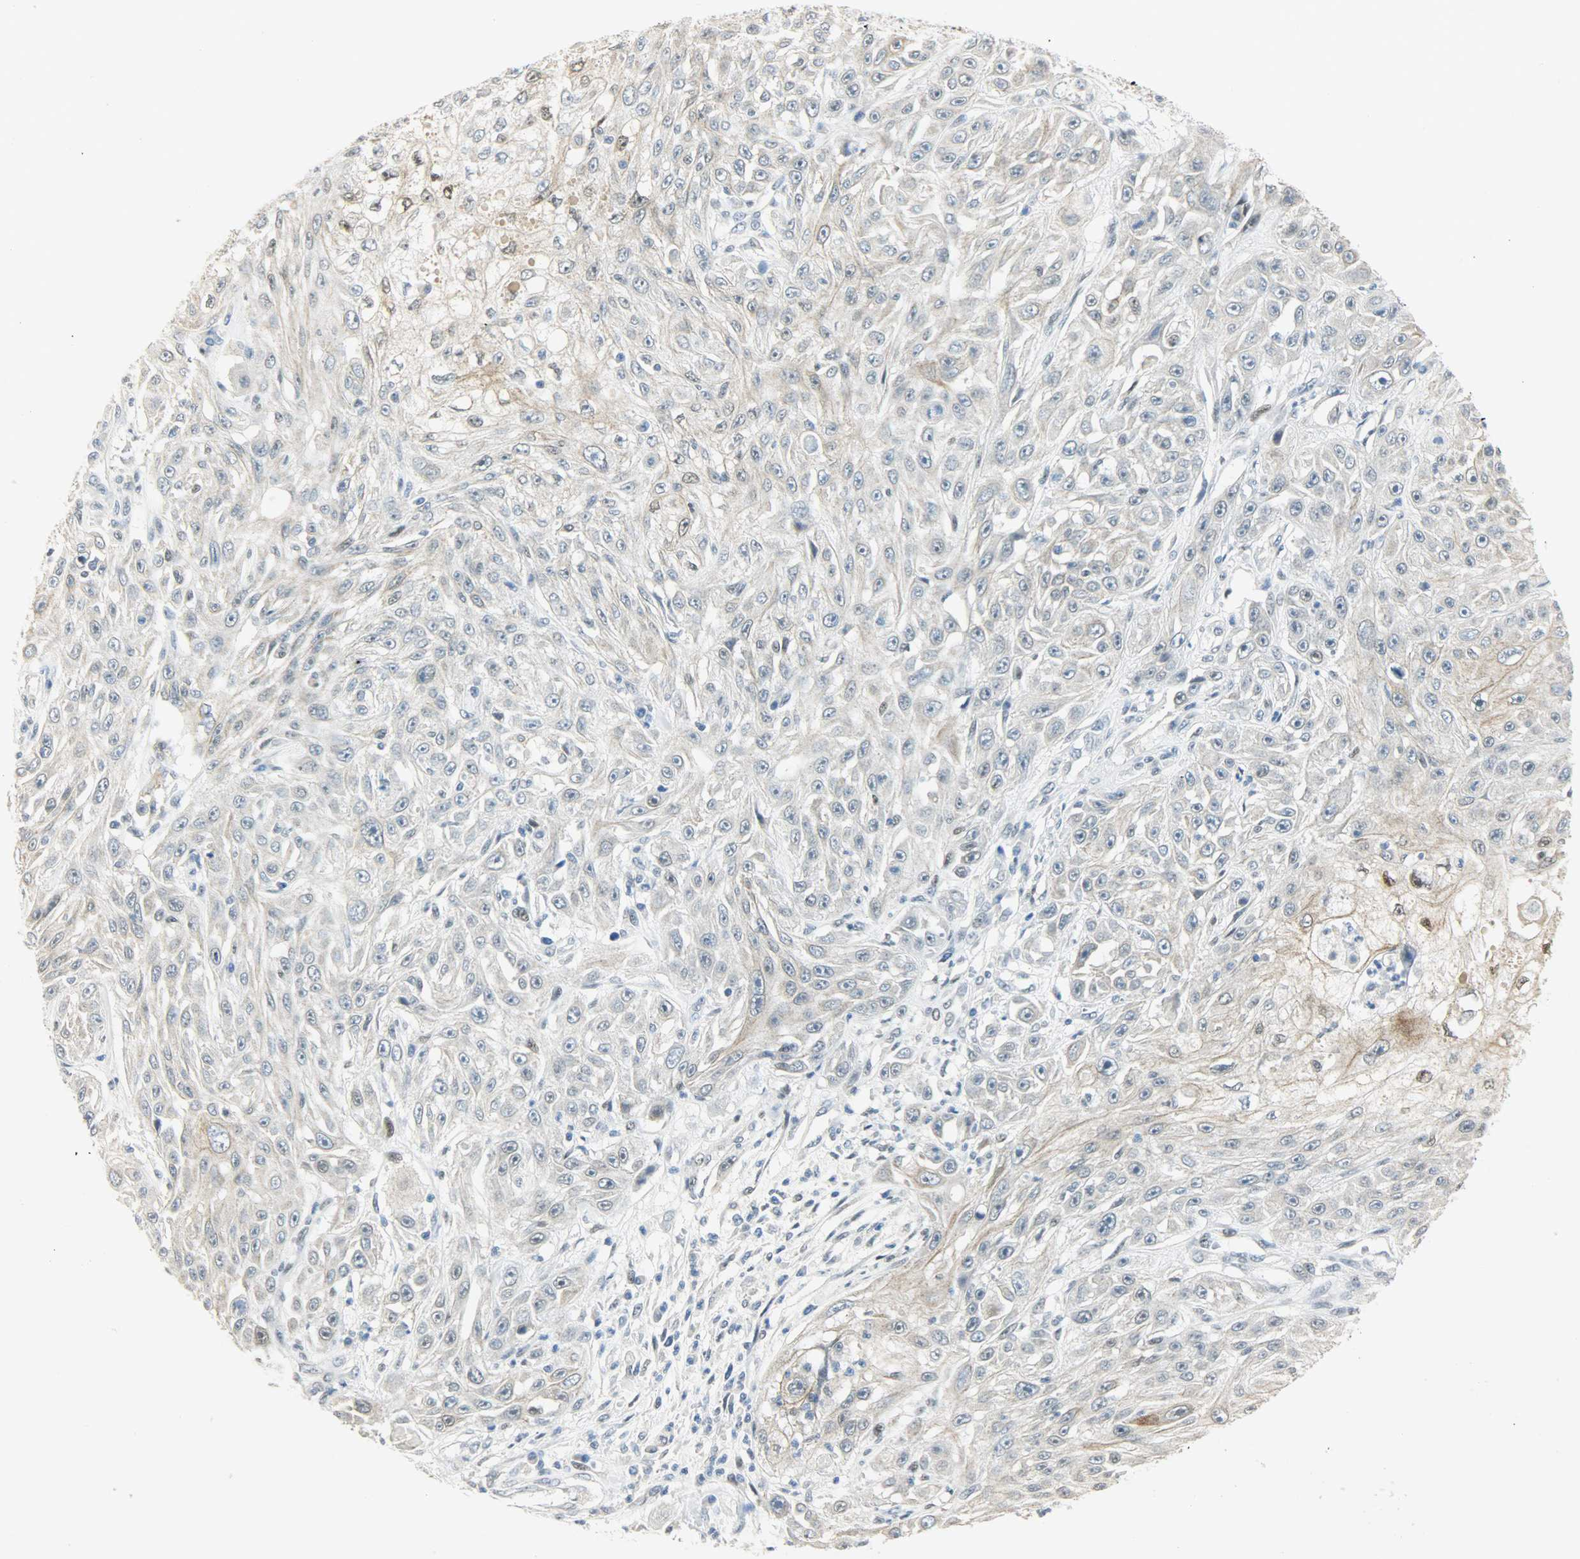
{"staining": {"intensity": "weak", "quantity": "<25%", "location": "cytoplasmic/membranous"}, "tissue": "skin cancer", "cell_type": "Tumor cells", "image_type": "cancer", "snomed": [{"axis": "morphology", "description": "Squamous cell carcinoma, NOS"}, {"axis": "topography", "description": "Skin"}], "caption": "IHC photomicrograph of neoplastic tissue: squamous cell carcinoma (skin) stained with DAB shows no significant protein staining in tumor cells.", "gene": "PPARG", "patient": {"sex": "male", "age": 75}}